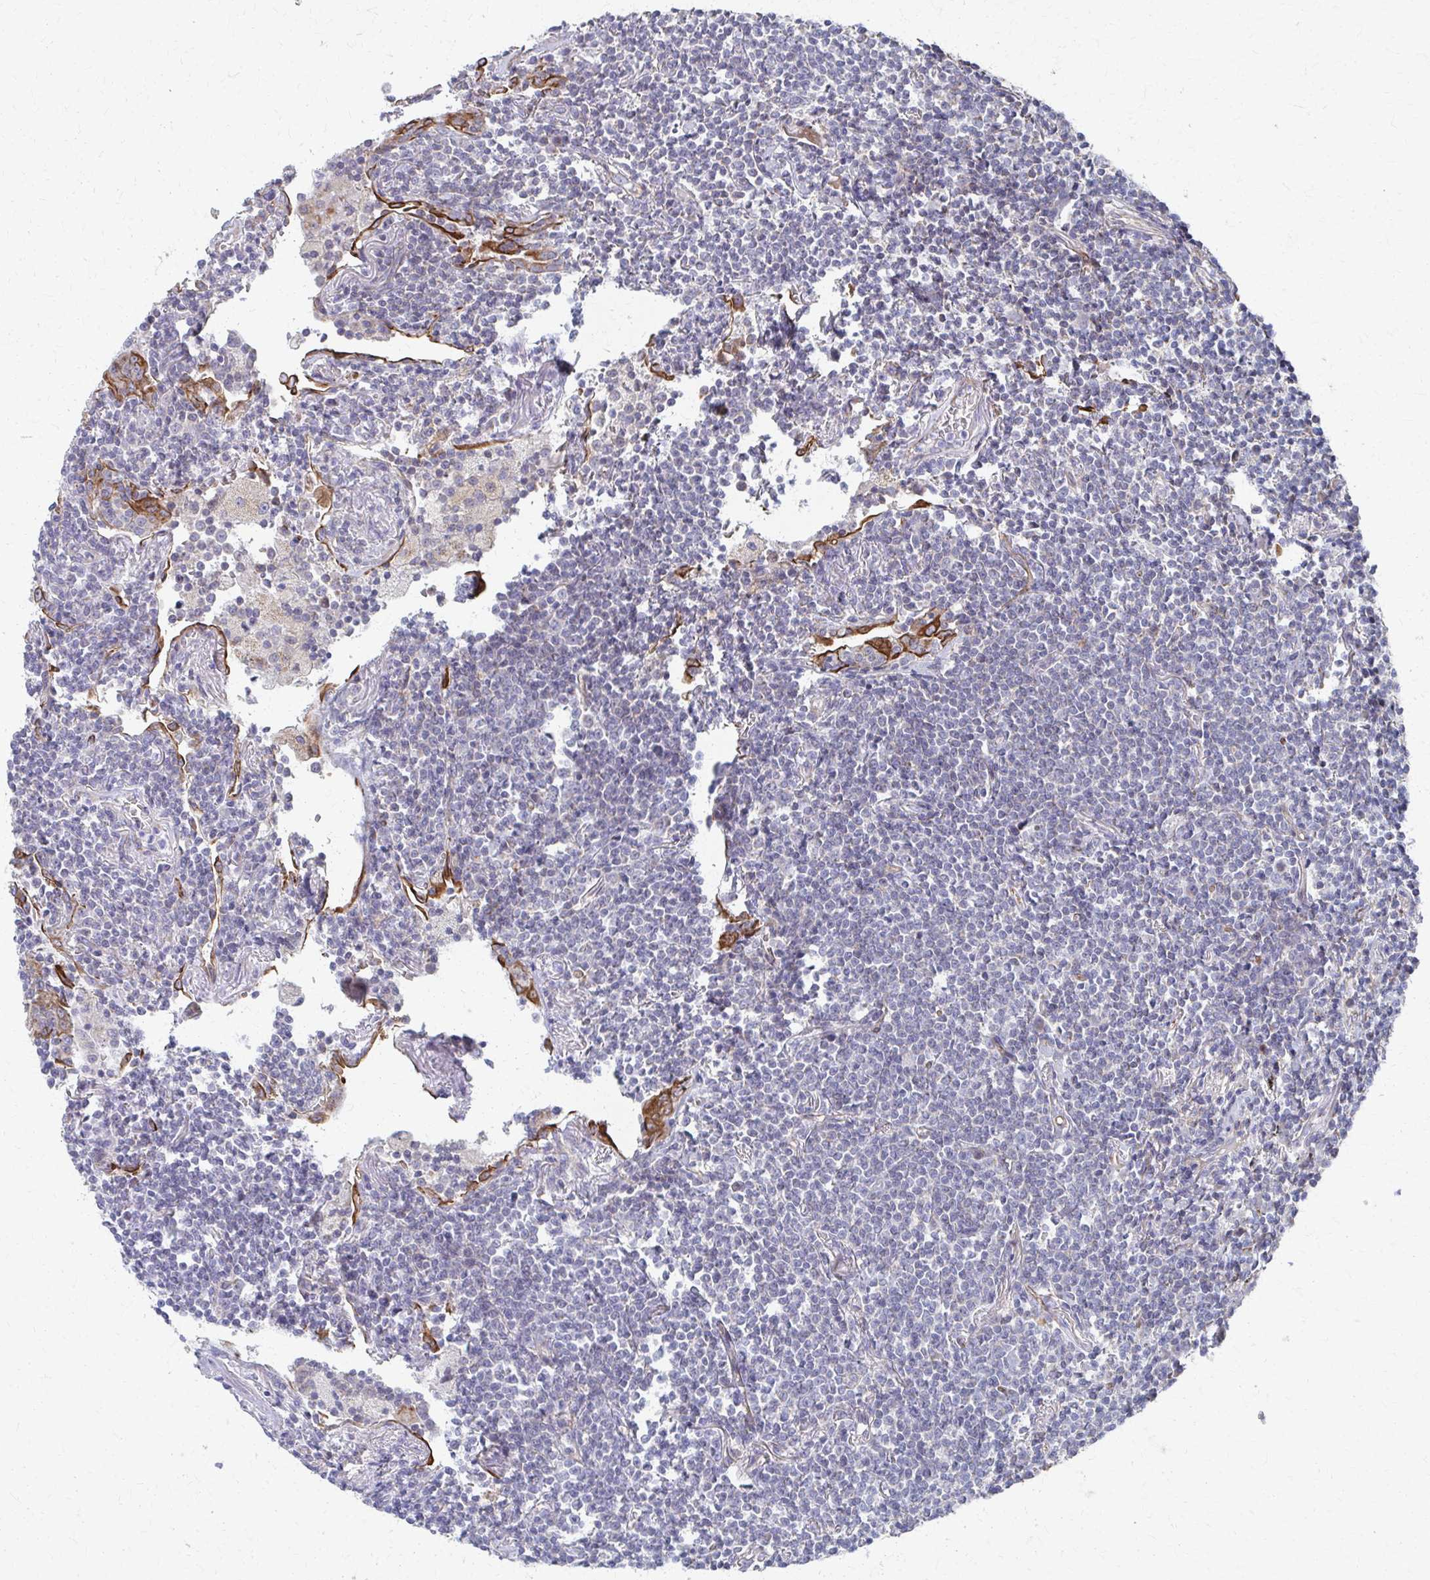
{"staining": {"intensity": "negative", "quantity": "none", "location": "none"}, "tissue": "lymphoma", "cell_type": "Tumor cells", "image_type": "cancer", "snomed": [{"axis": "morphology", "description": "Malignant lymphoma, non-Hodgkin's type, Low grade"}, {"axis": "topography", "description": "Lung"}], "caption": "The immunohistochemistry histopathology image has no significant positivity in tumor cells of lymphoma tissue.", "gene": "FAHD1", "patient": {"sex": "female", "age": 71}}